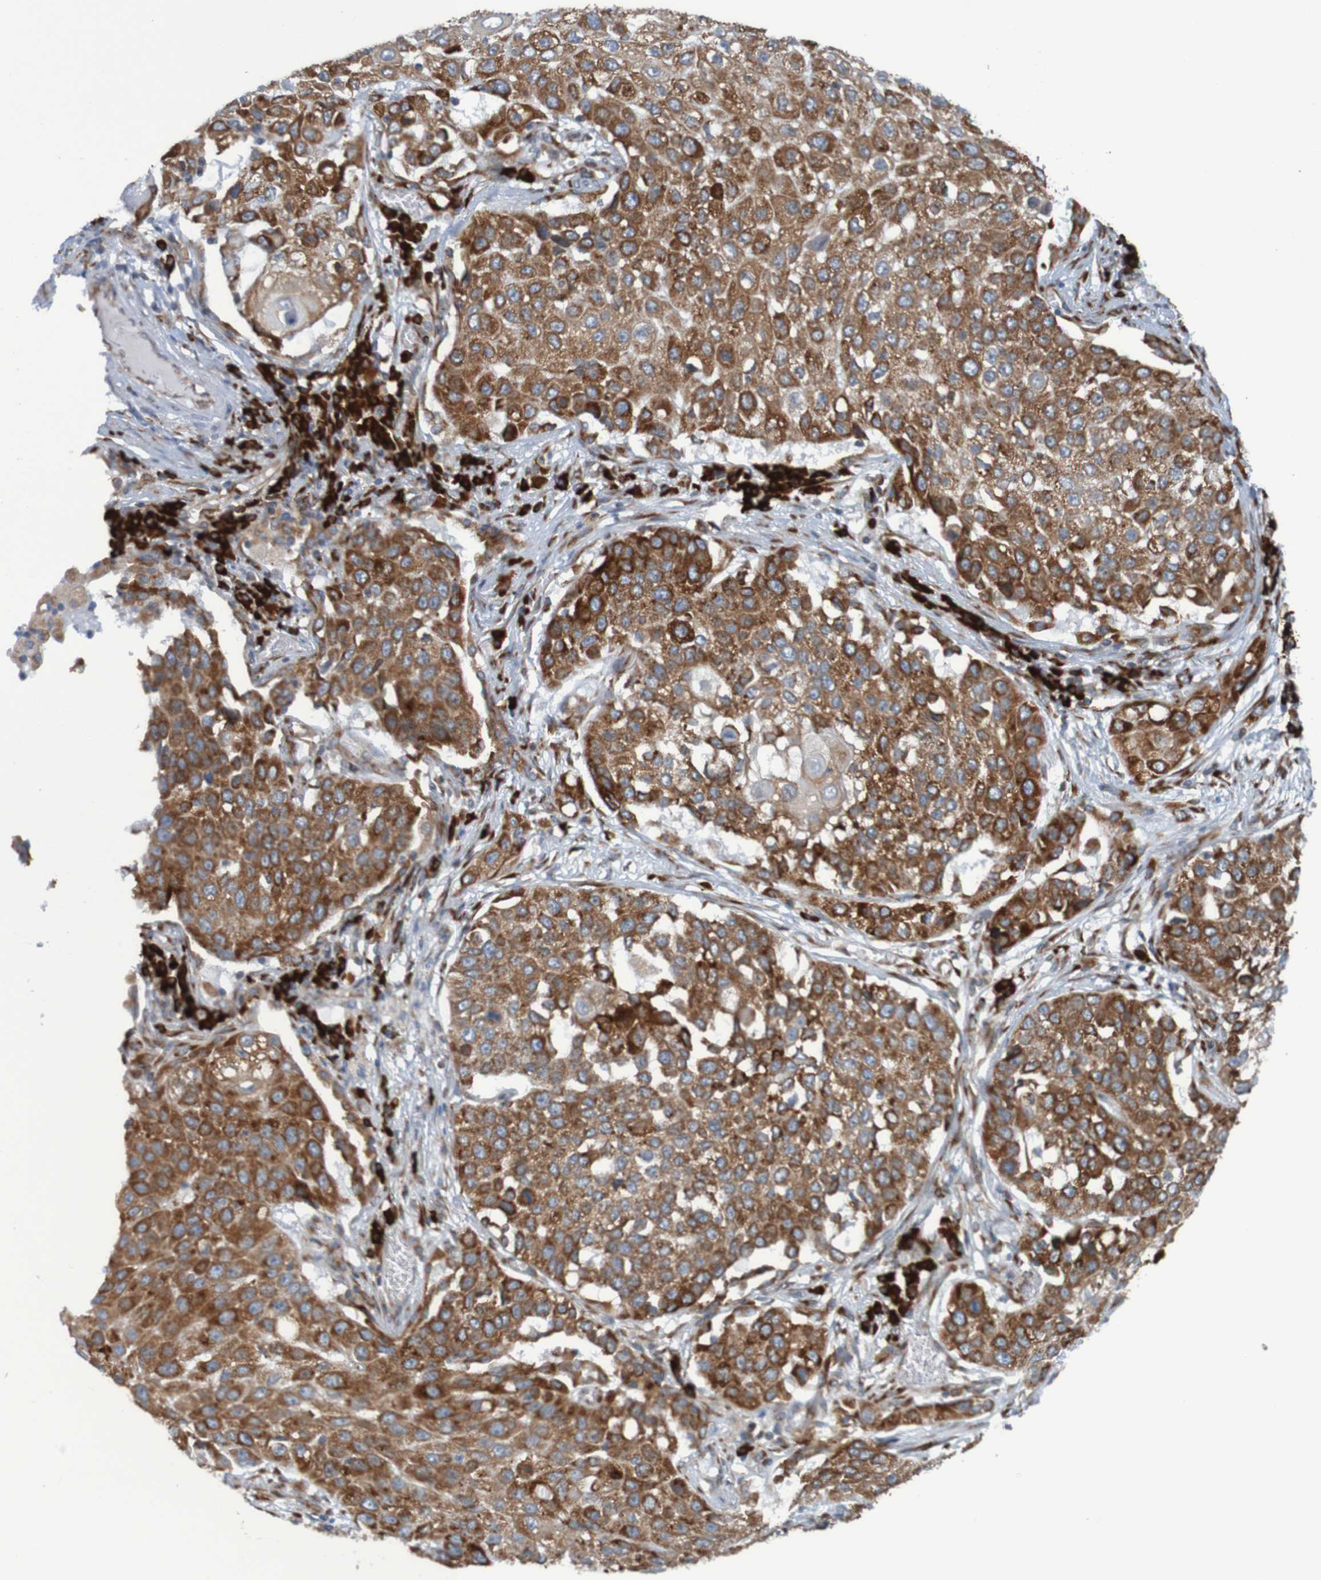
{"staining": {"intensity": "moderate", "quantity": ">75%", "location": "cytoplasmic/membranous"}, "tissue": "lung cancer", "cell_type": "Tumor cells", "image_type": "cancer", "snomed": [{"axis": "morphology", "description": "Squamous cell carcinoma, NOS"}, {"axis": "topography", "description": "Lung"}], "caption": "Lung cancer stained for a protein (brown) shows moderate cytoplasmic/membranous positive positivity in approximately >75% of tumor cells.", "gene": "SSR1", "patient": {"sex": "male", "age": 71}}